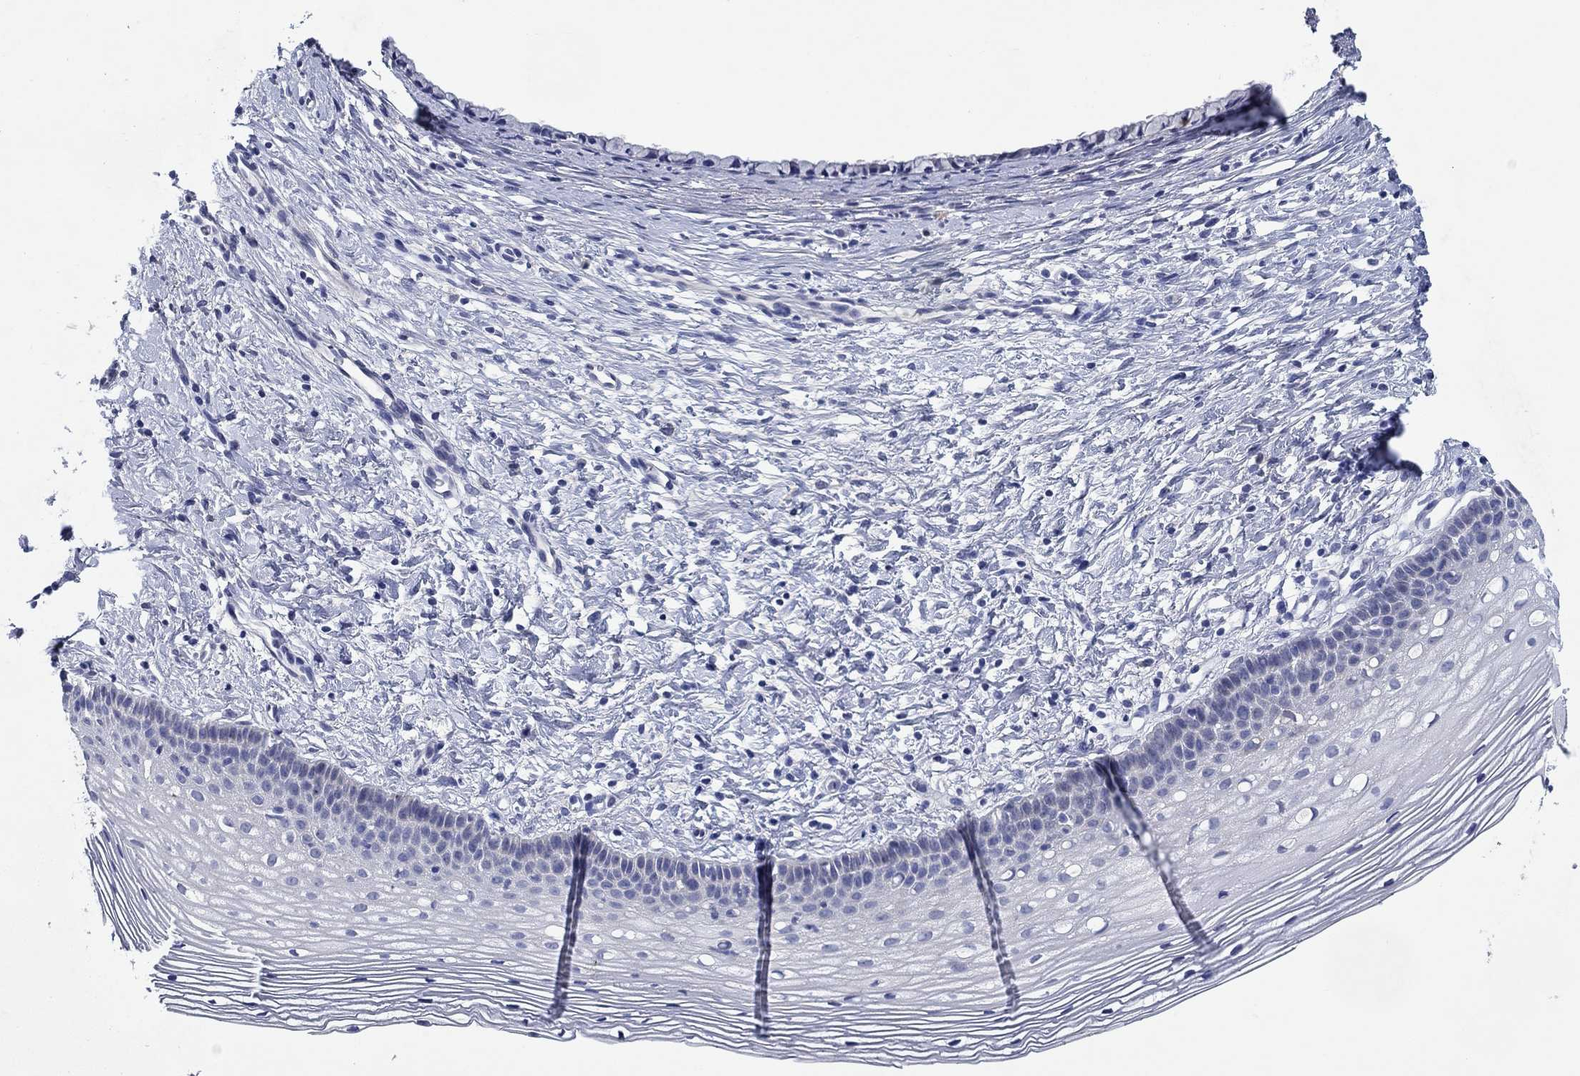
{"staining": {"intensity": "negative", "quantity": "none", "location": "none"}, "tissue": "cervix", "cell_type": "Glandular cells", "image_type": "normal", "snomed": [{"axis": "morphology", "description": "Normal tissue, NOS"}, {"axis": "topography", "description": "Cervix"}], "caption": "Cervix was stained to show a protein in brown. There is no significant positivity in glandular cells. (Stains: DAB IHC with hematoxylin counter stain, Microscopy: brightfield microscopy at high magnification).", "gene": "HDC", "patient": {"sex": "female", "age": 39}}